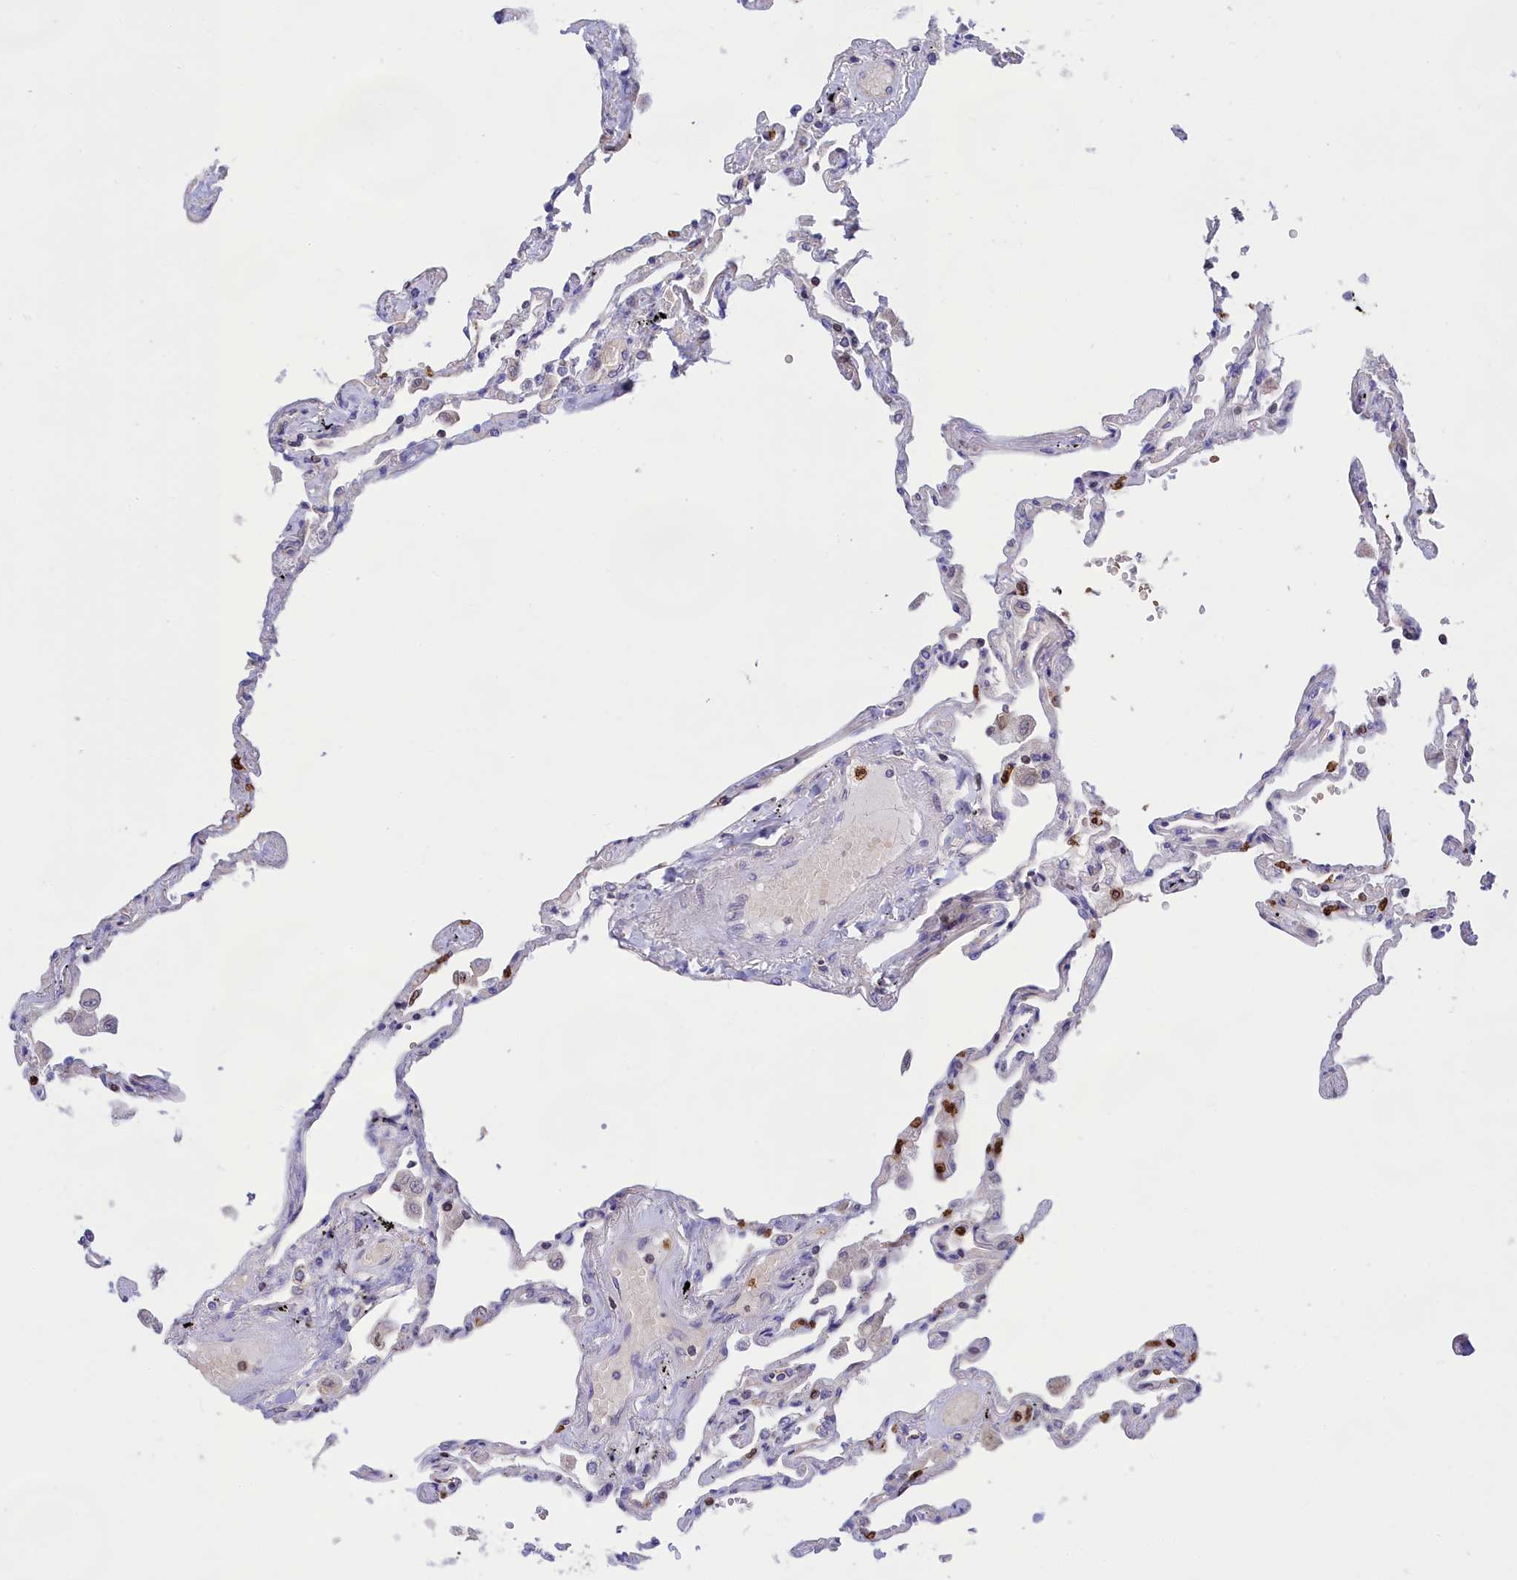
{"staining": {"intensity": "negative", "quantity": "none", "location": "none"}, "tissue": "lung", "cell_type": "Alveolar cells", "image_type": "normal", "snomed": [{"axis": "morphology", "description": "Normal tissue, NOS"}, {"axis": "topography", "description": "Lung"}], "caption": "IHC of benign lung displays no positivity in alveolar cells.", "gene": "PKHD1L1", "patient": {"sex": "female", "age": 67}}